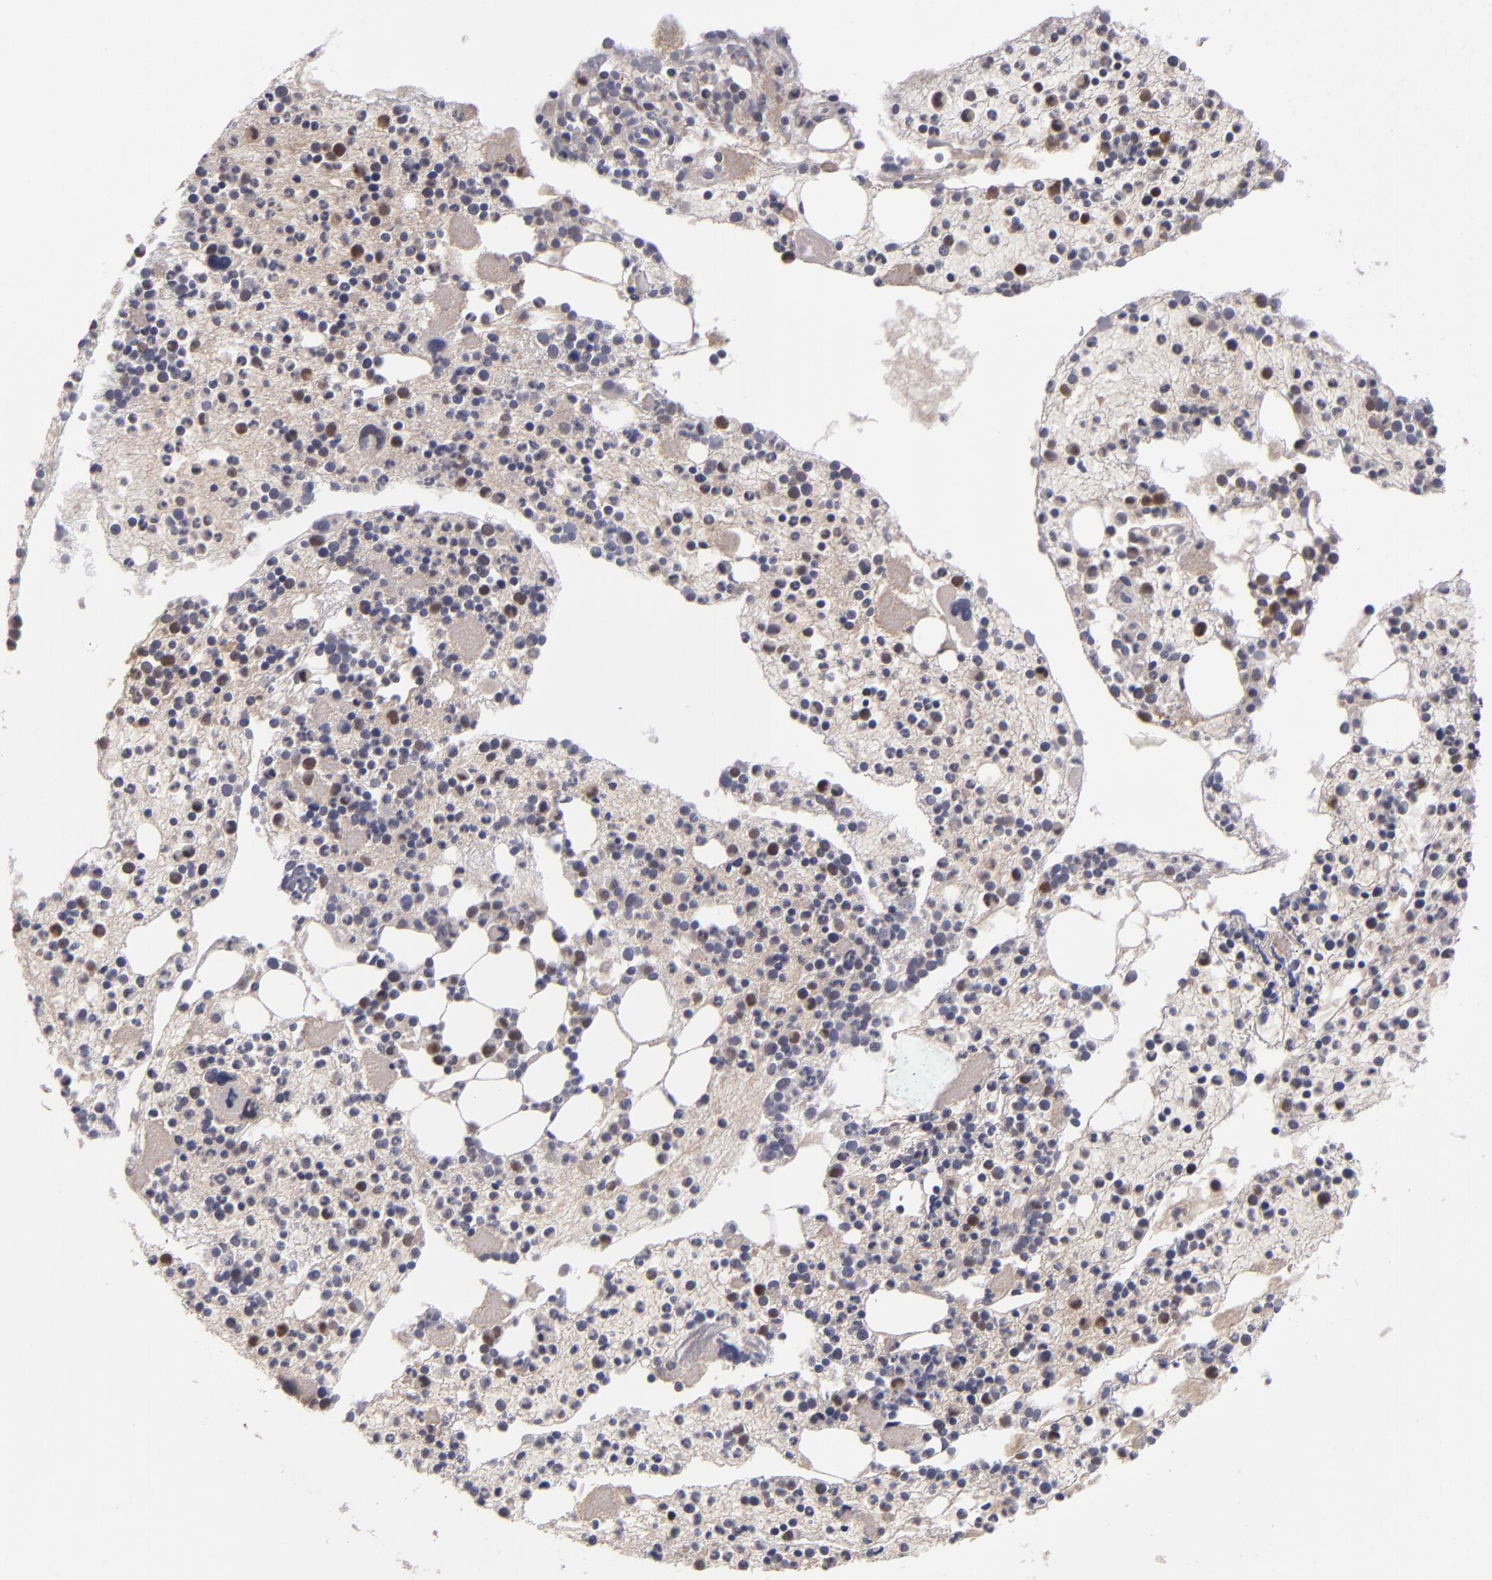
{"staining": {"intensity": "strong", "quantity": "25%-75%", "location": "cytoplasmic/membranous,nuclear"}, "tissue": "bone marrow", "cell_type": "Hematopoietic cells", "image_type": "normal", "snomed": [{"axis": "morphology", "description": "Normal tissue, NOS"}, {"axis": "topography", "description": "Bone marrow"}], "caption": "Brown immunohistochemical staining in benign bone marrow displays strong cytoplasmic/membranous,nuclear staining in about 25%-75% of hematopoietic cells. (DAB (3,3'-diaminobenzidine) IHC, brown staining for protein, blue staining for nuclei).", "gene": "TYMS", "patient": {"sex": "male", "age": 15}}